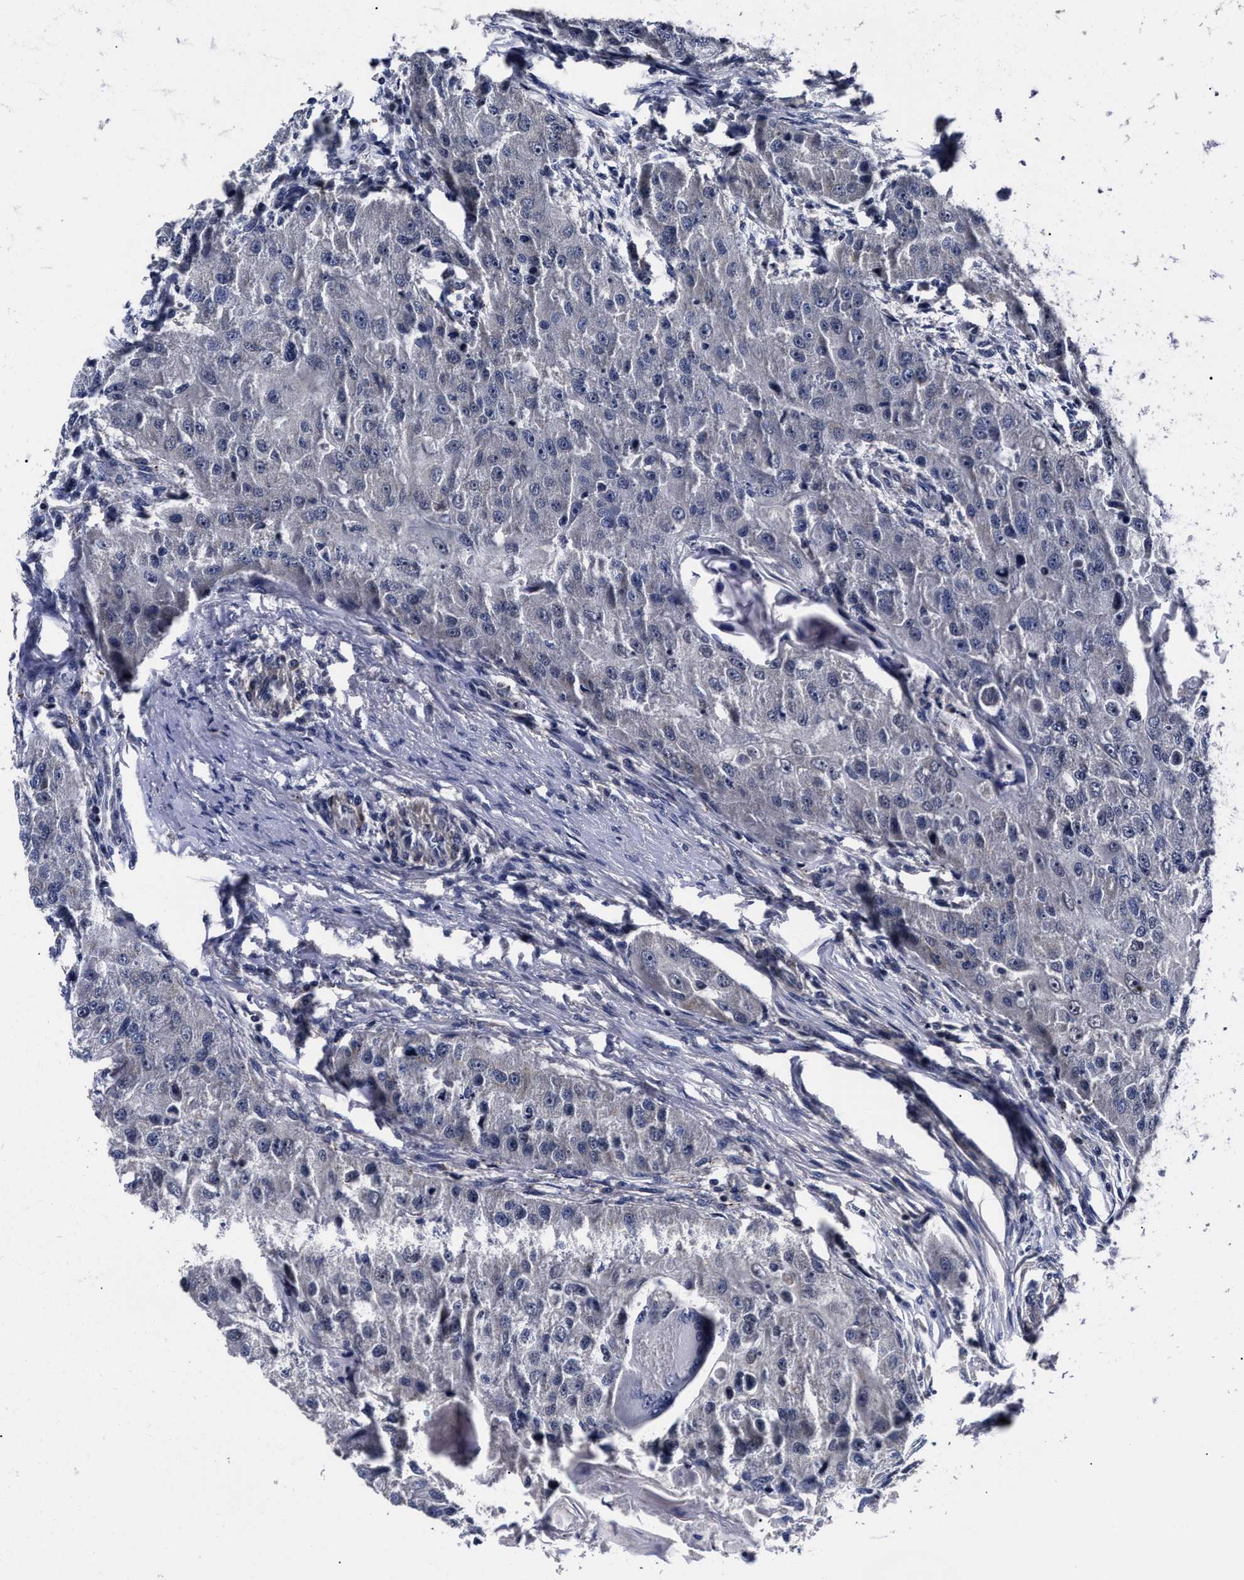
{"staining": {"intensity": "negative", "quantity": "none", "location": "none"}, "tissue": "head and neck cancer", "cell_type": "Tumor cells", "image_type": "cancer", "snomed": [{"axis": "morphology", "description": "Normal tissue, NOS"}, {"axis": "morphology", "description": "Squamous cell carcinoma, NOS"}, {"axis": "topography", "description": "Skeletal muscle"}, {"axis": "topography", "description": "Head-Neck"}], "caption": "IHC photomicrograph of neoplastic tissue: head and neck squamous cell carcinoma stained with DAB (3,3'-diaminobenzidine) displays no significant protein expression in tumor cells.", "gene": "OLFML2A", "patient": {"sex": "male", "age": 51}}